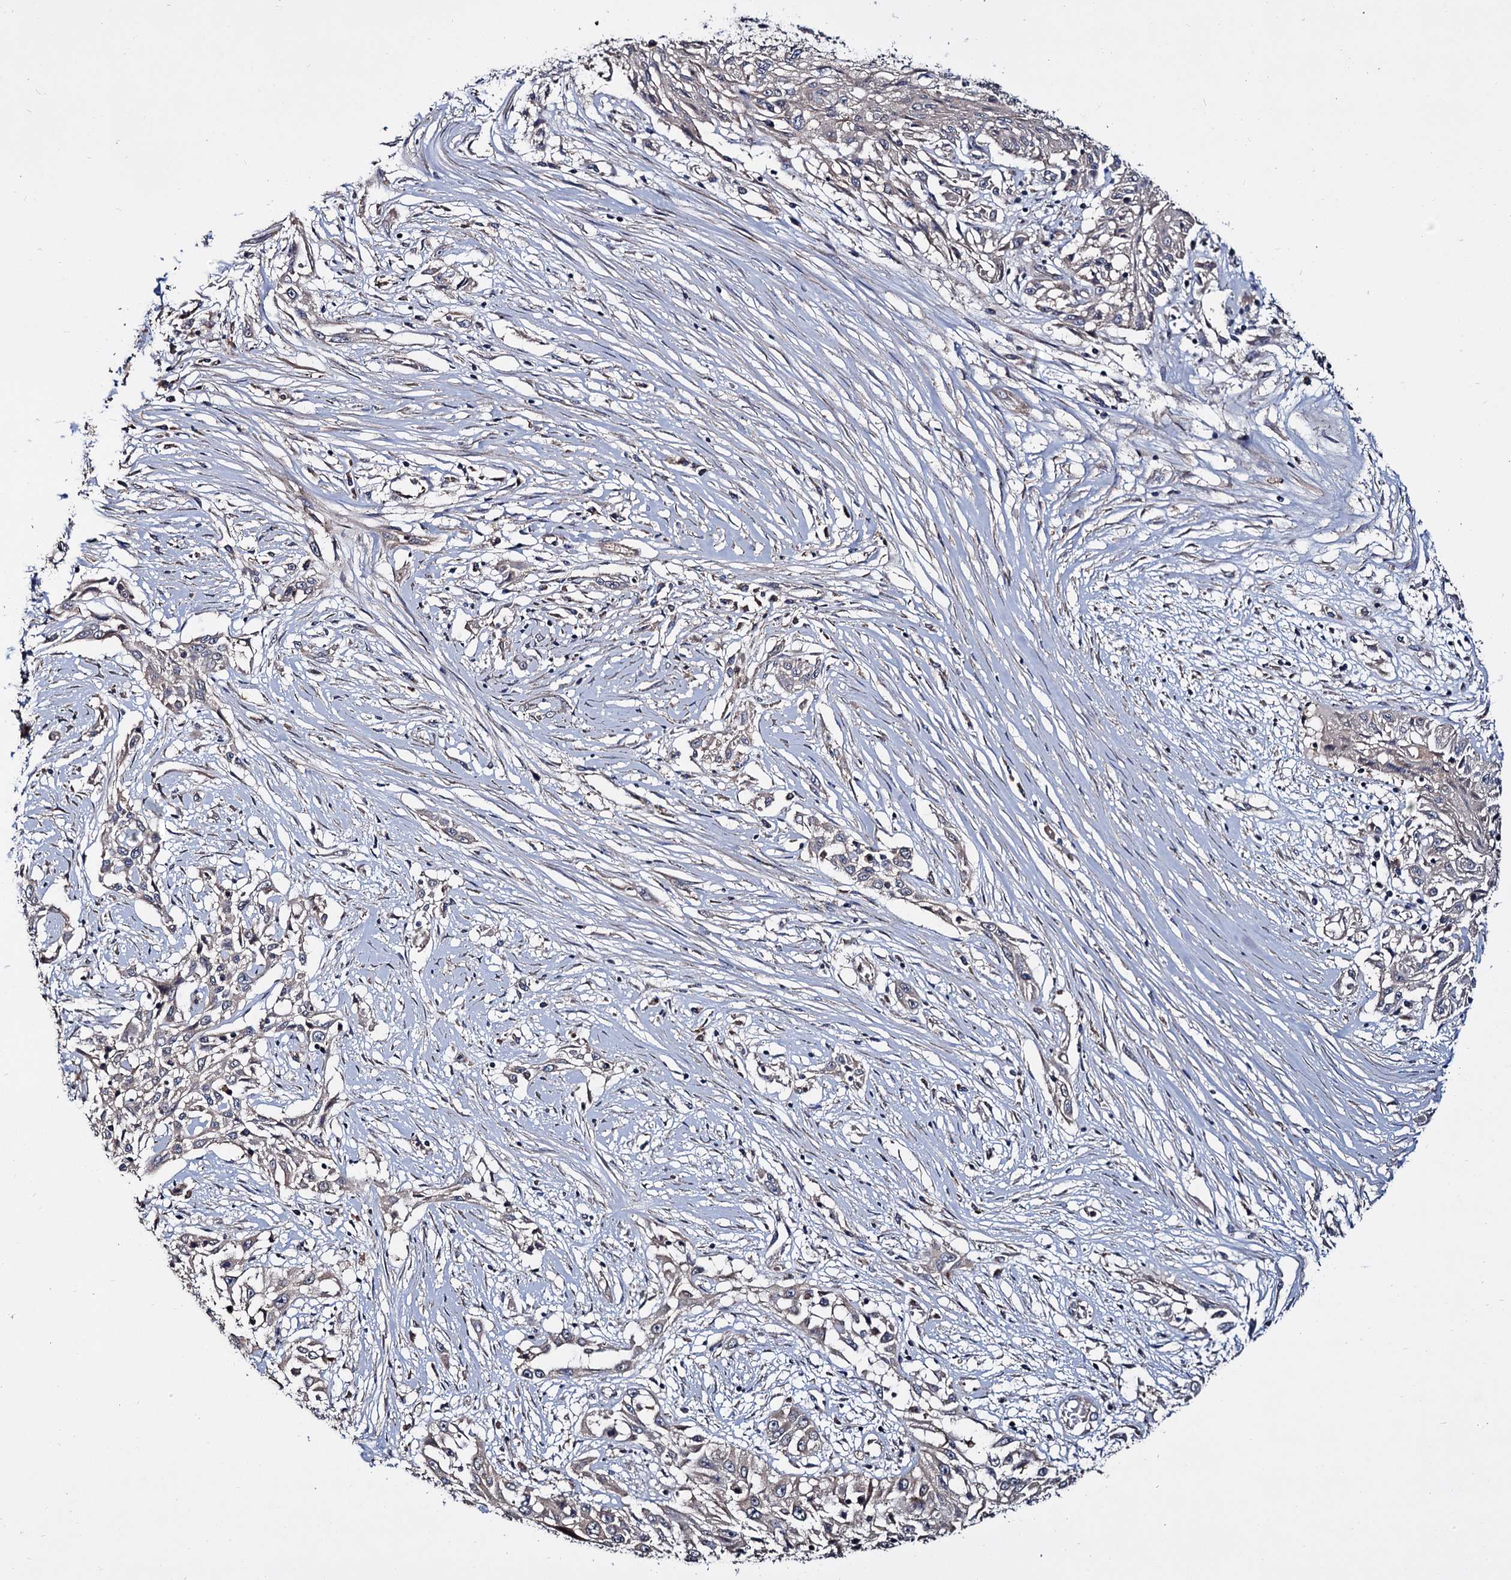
{"staining": {"intensity": "negative", "quantity": "none", "location": "none"}, "tissue": "skin cancer", "cell_type": "Tumor cells", "image_type": "cancer", "snomed": [{"axis": "morphology", "description": "Squamous cell carcinoma, NOS"}, {"axis": "morphology", "description": "Squamous cell carcinoma, metastatic, NOS"}, {"axis": "topography", "description": "Skin"}, {"axis": "topography", "description": "Lymph node"}], "caption": "Immunohistochemical staining of skin cancer exhibits no significant staining in tumor cells.", "gene": "CEP192", "patient": {"sex": "male", "age": 75}}